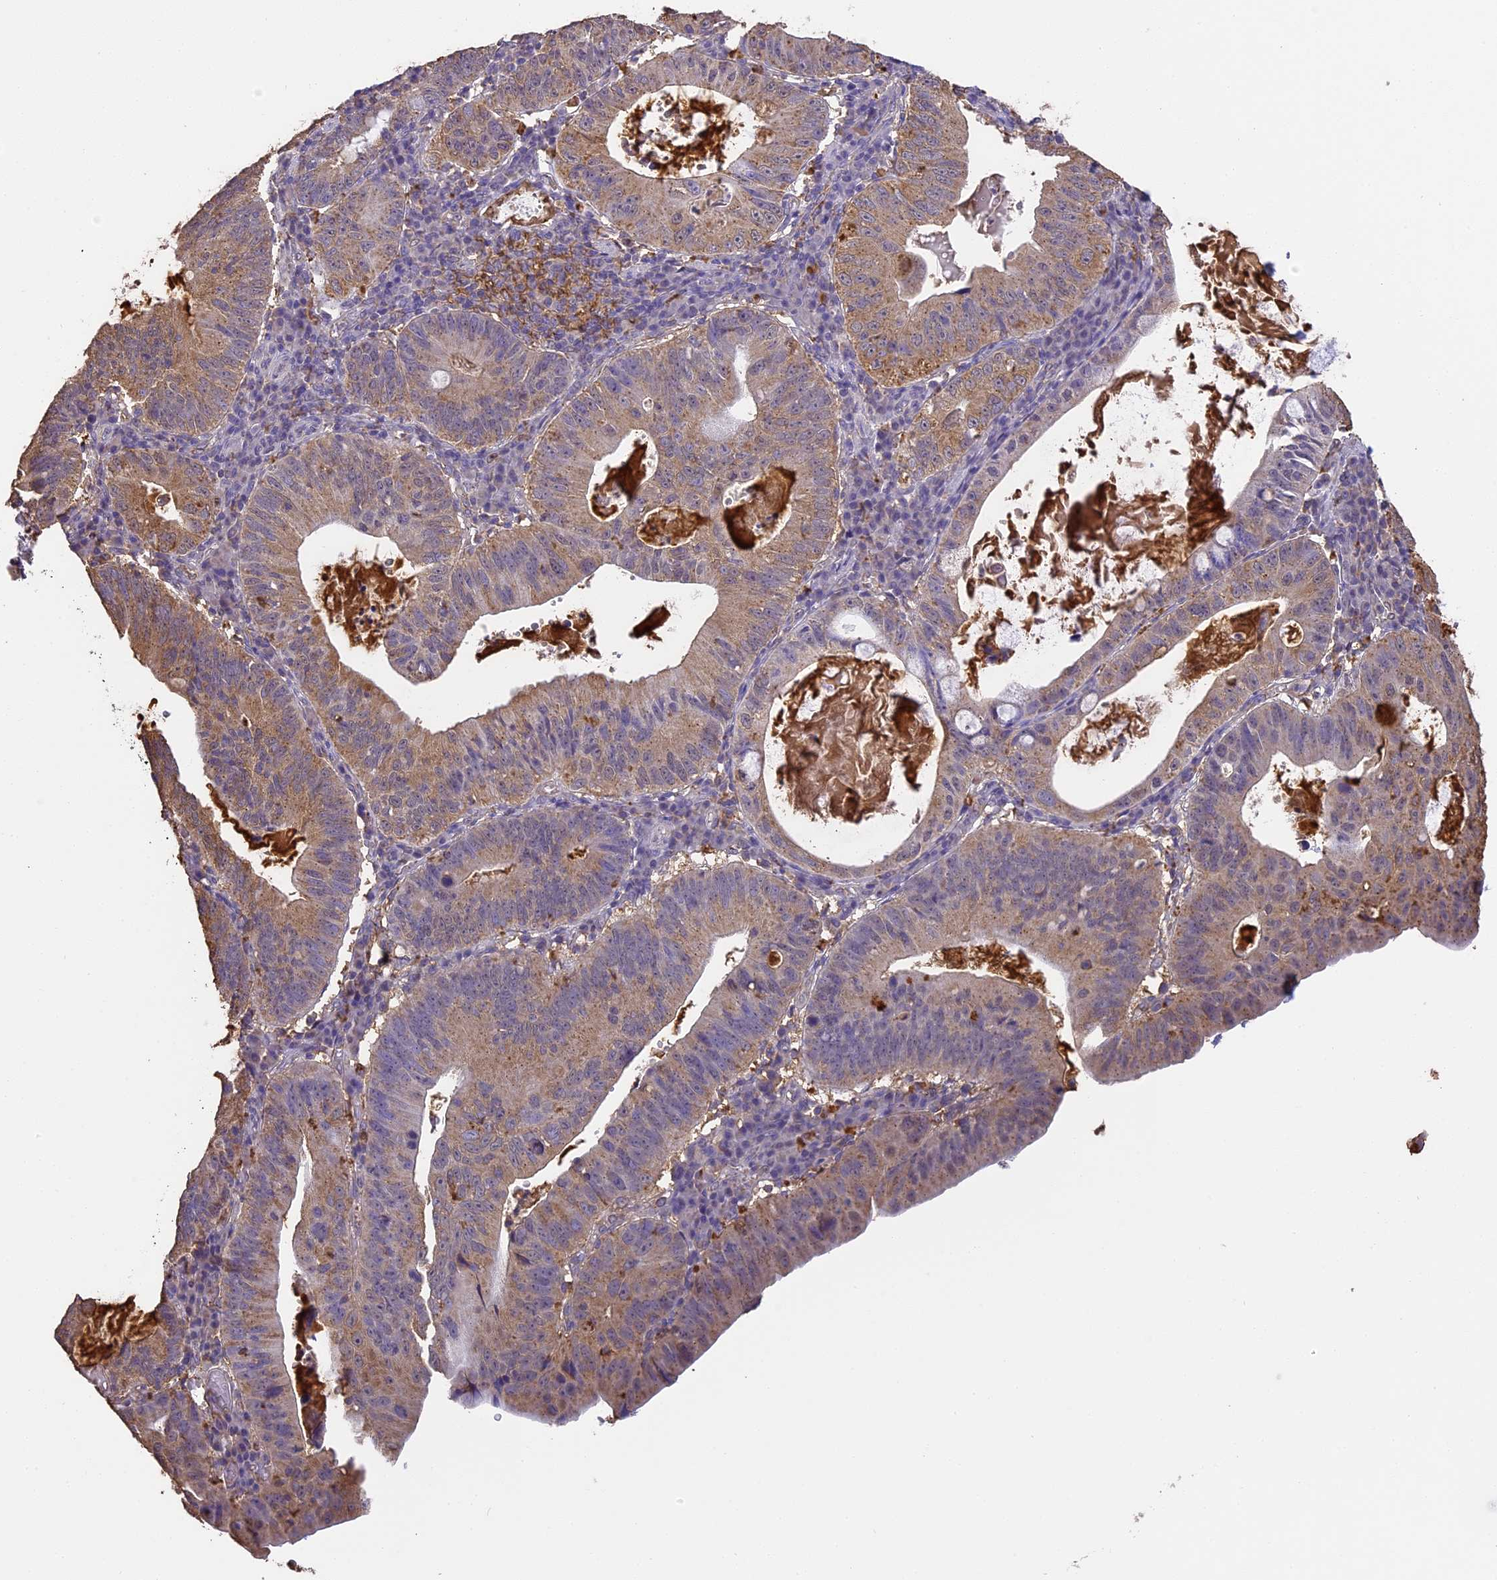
{"staining": {"intensity": "weak", "quantity": "25%-75%", "location": "cytoplasmic/membranous"}, "tissue": "stomach cancer", "cell_type": "Tumor cells", "image_type": "cancer", "snomed": [{"axis": "morphology", "description": "Adenocarcinoma, NOS"}, {"axis": "topography", "description": "Stomach"}], "caption": "Weak cytoplasmic/membranous positivity for a protein is present in approximately 25%-75% of tumor cells of stomach cancer (adenocarcinoma) using immunohistochemistry.", "gene": "ARHGAP19", "patient": {"sex": "male", "age": 59}}